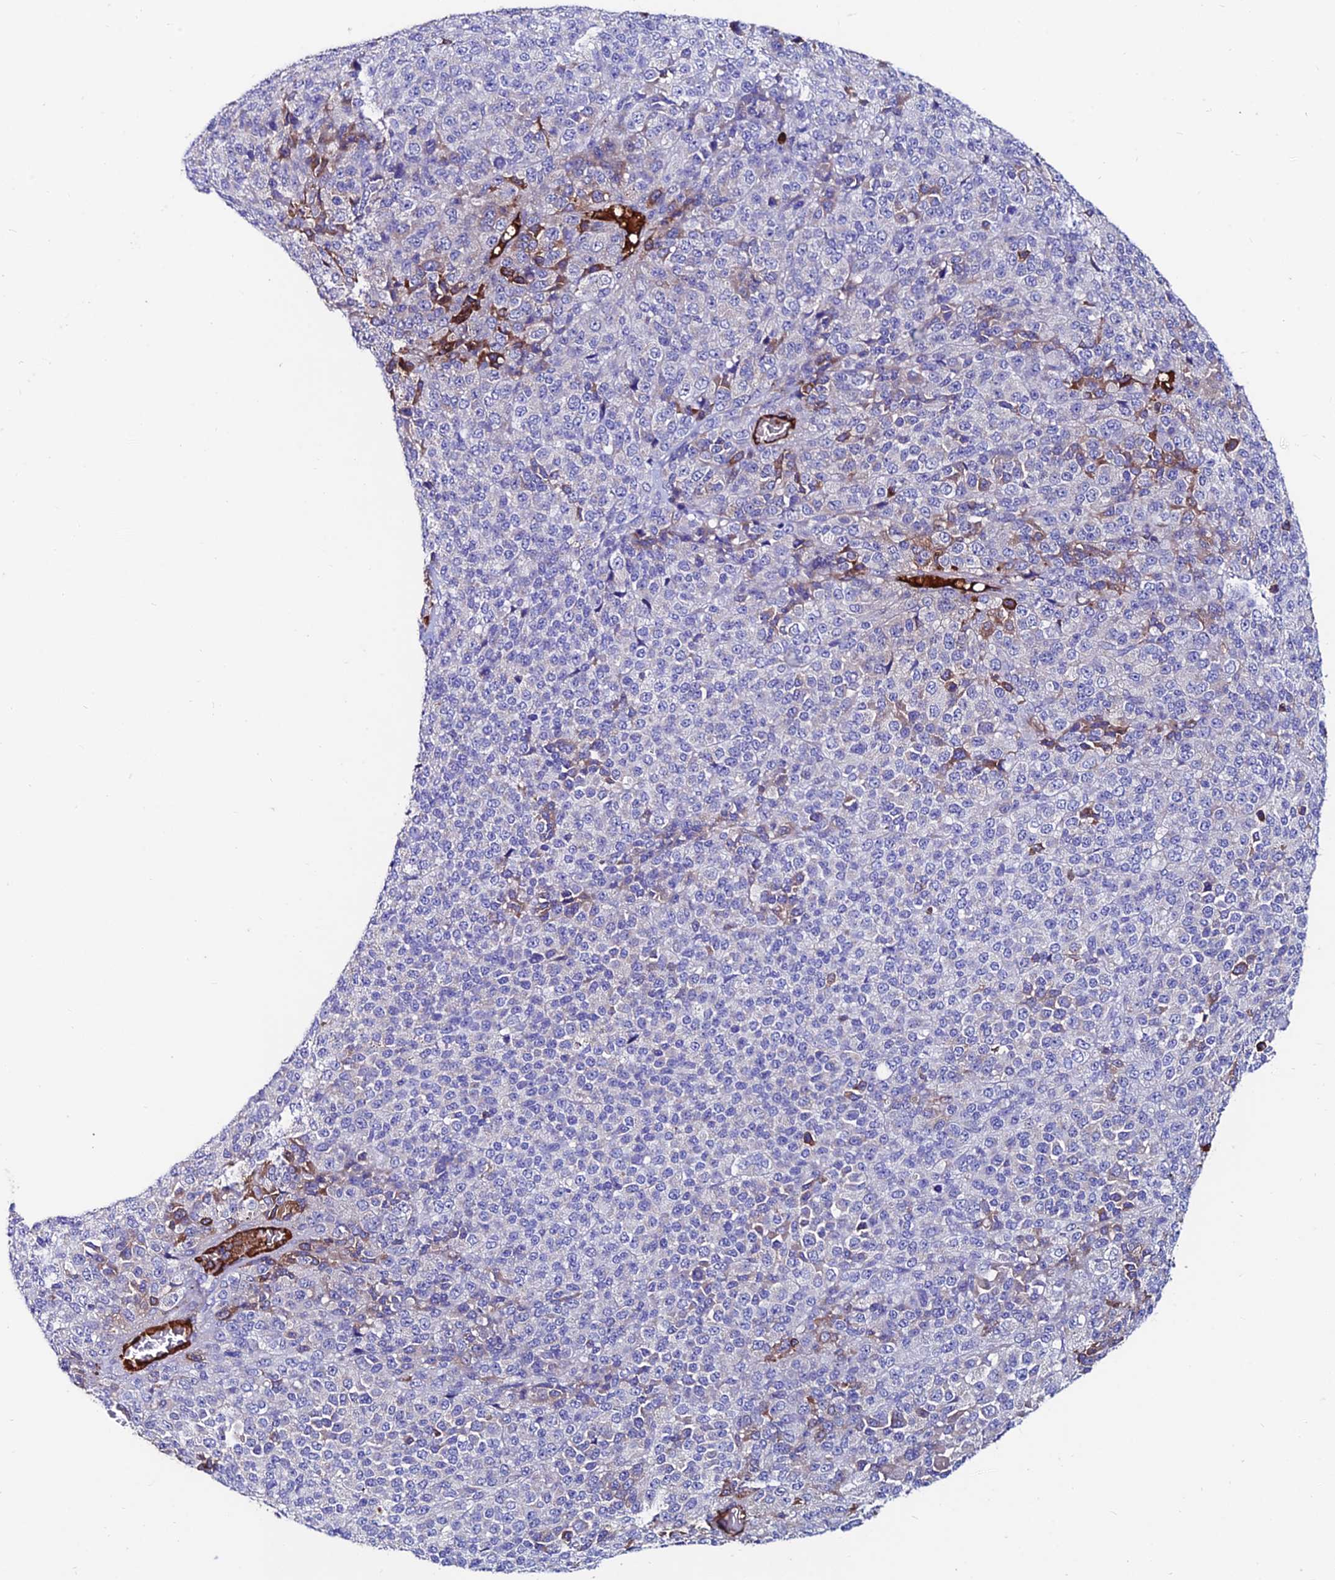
{"staining": {"intensity": "negative", "quantity": "none", "location": "none"}, "tissue": "melanoma", "cell_type": "Tumor cells", "image_type": "cancer", "snomed": [{"axis": "morphology", "description": "Malignant melanoma, Metastatic site"}, {"axis": "topography", "description": "Brain"}], "caption": "DAB (3,3'-diaminobenzidine) immunohistochemical staining of human melanoma exhibits no significant expression in tumor cells.", "gene": "SLC25A16", "patient": {"sex": "female", "age": 56}}